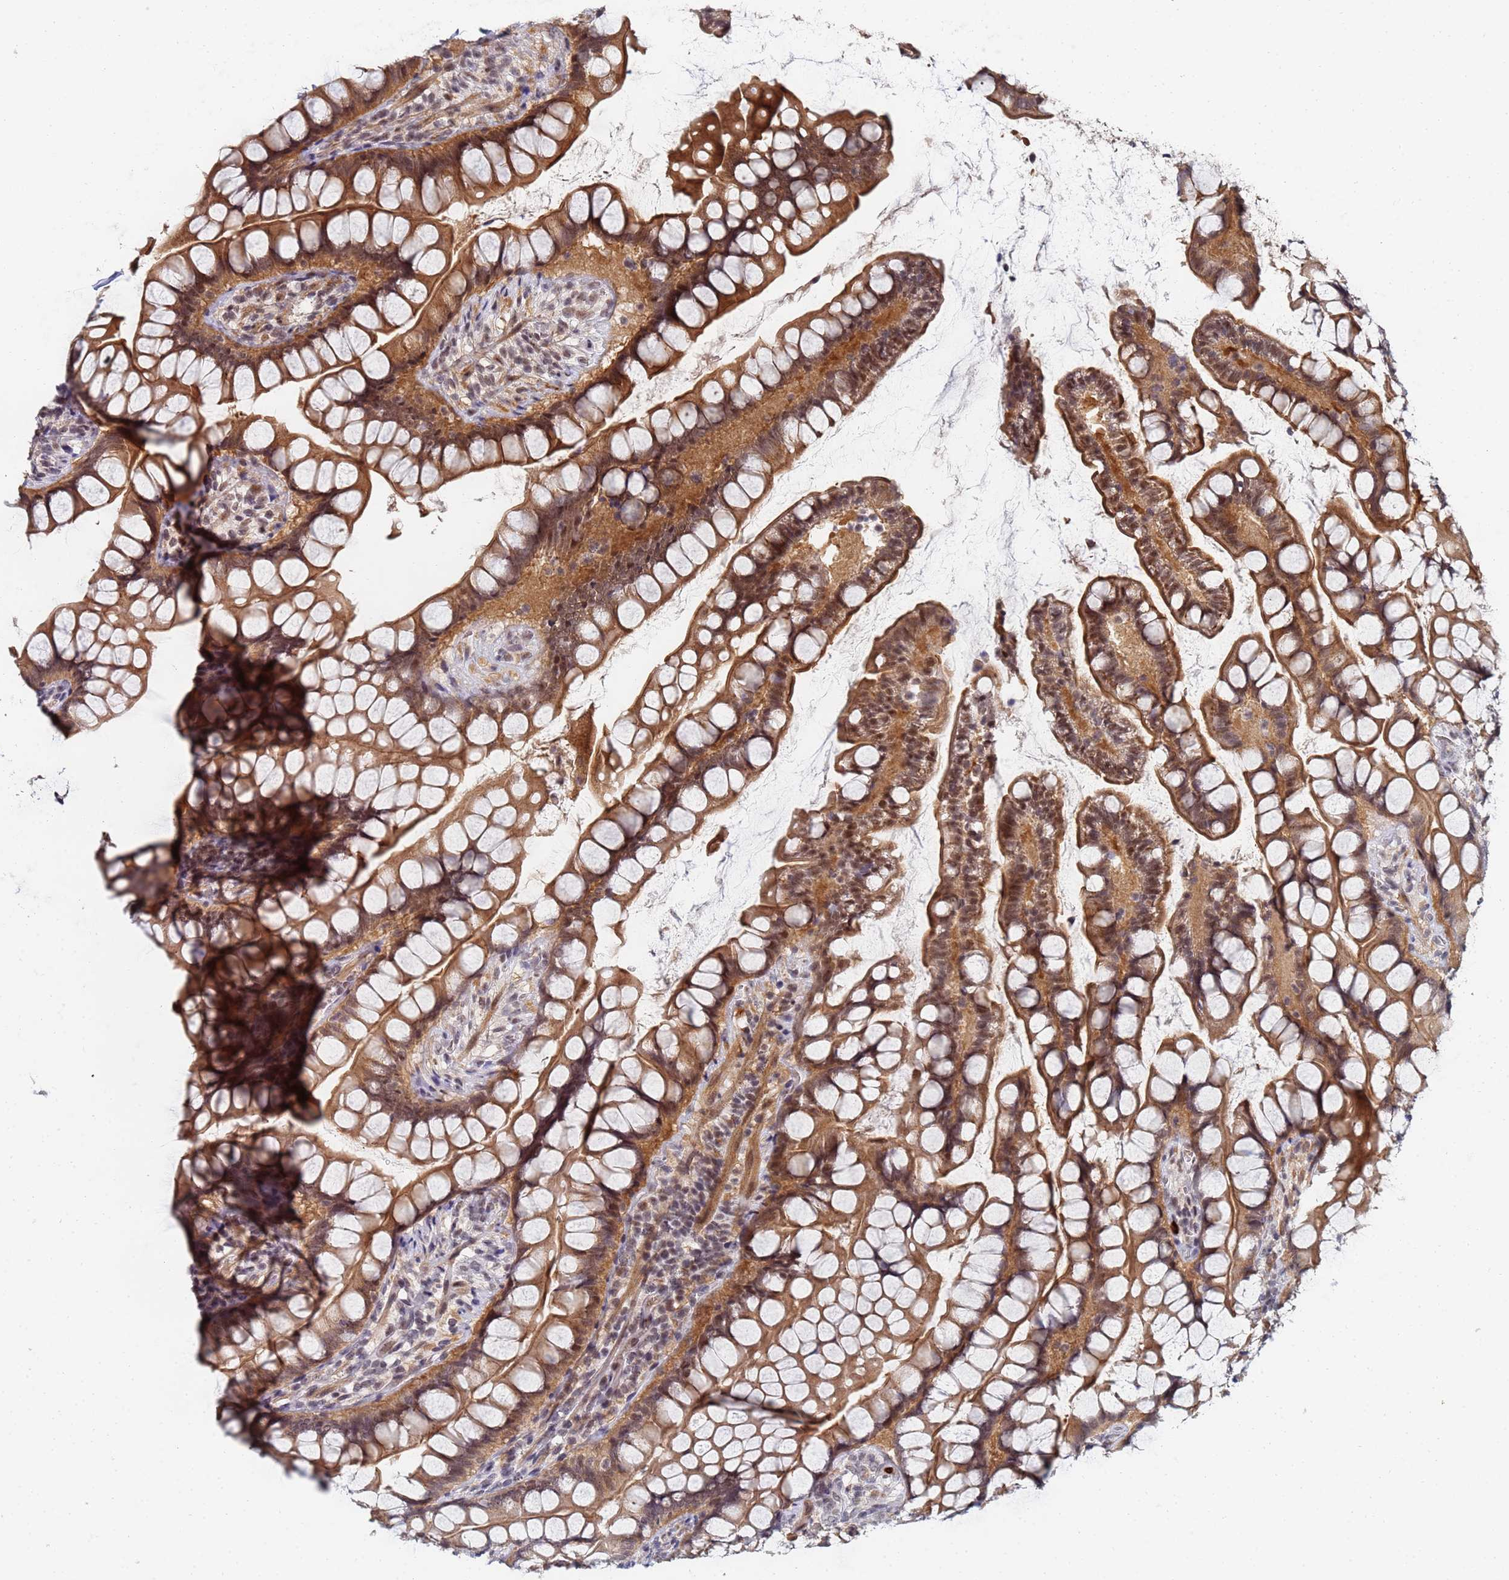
{"staining": {"intensity": "moderate", "quantity": ">75%", "location": "cytoplasmic/membranous,nuclear"}, "tissue": "small intestine", "cell_type": "Glandular cells", "image_type": "normal", "snomed": [{"axis": "morphology", "description": "Normal tissue, NOS"}, {"axis": "topography", "description": "Small intestine"}], "caption": "Glandular cells demonstrate medium levels of moderate cytoplasmic/membranous,nuclear expression in about >75% of cells in benign small intestine.", "gene": "MTCL1", "patient": {"sex": "male", "age": 70}}